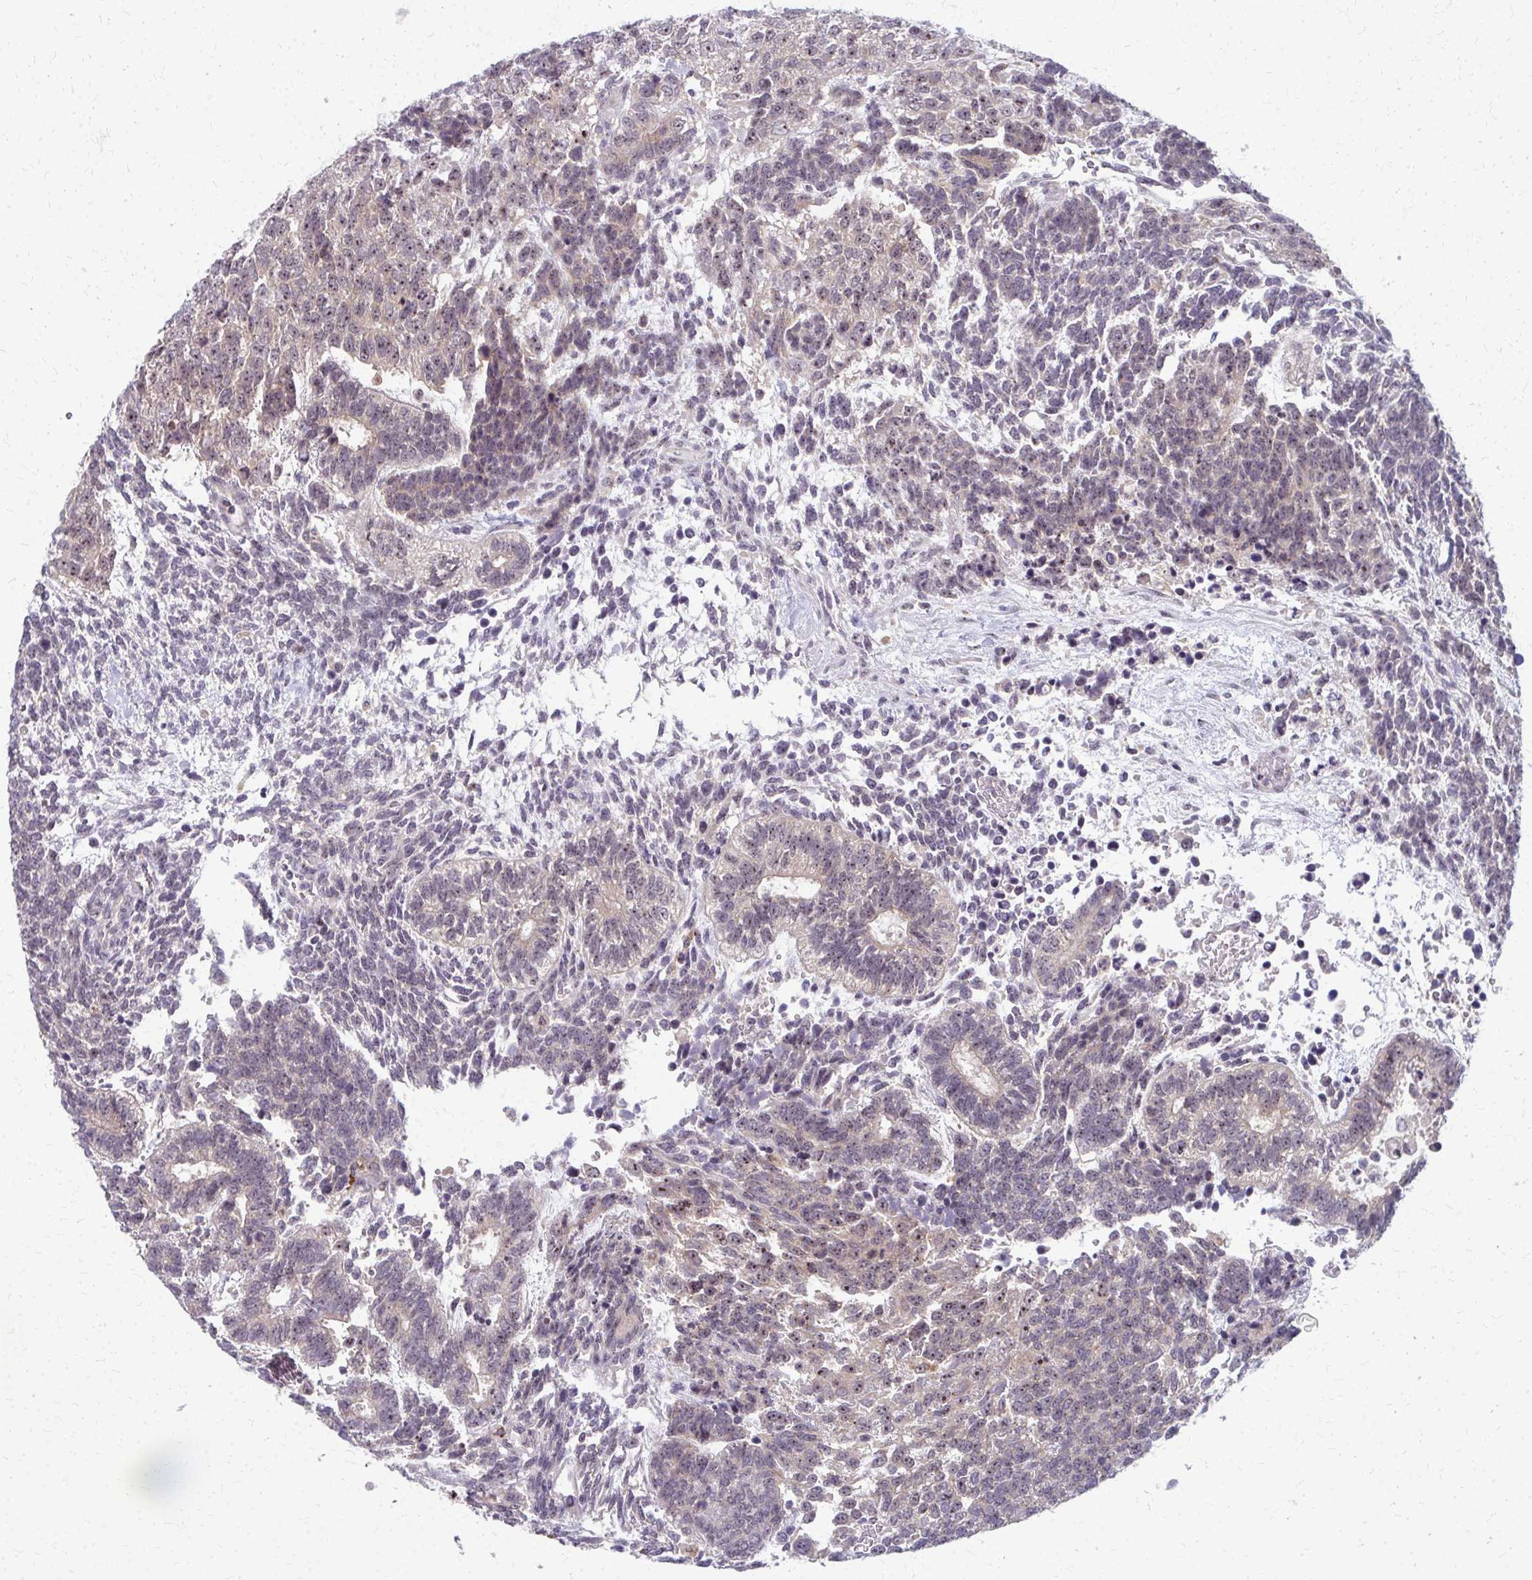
{"staining": {"intensity": "weak", "quantity": "25%-75%", "location": "nuclear"}, "tissue": "testis cancer", "cell_type": "Tumor cells", "image_type": "cancer", "snomed": [{"axis": "morphology", "description": "Carcinoma, Embryonal, NOS"}, {"axis": "topography", "description": "Testis"}], "caption": "Immunohistochemical staining of testis cancer reveals low levels of weak nuclear staining in about 25%-75% of tumor cells.", "gene": "NUDT16", "patient": {"sex": "male", "age": 23}}